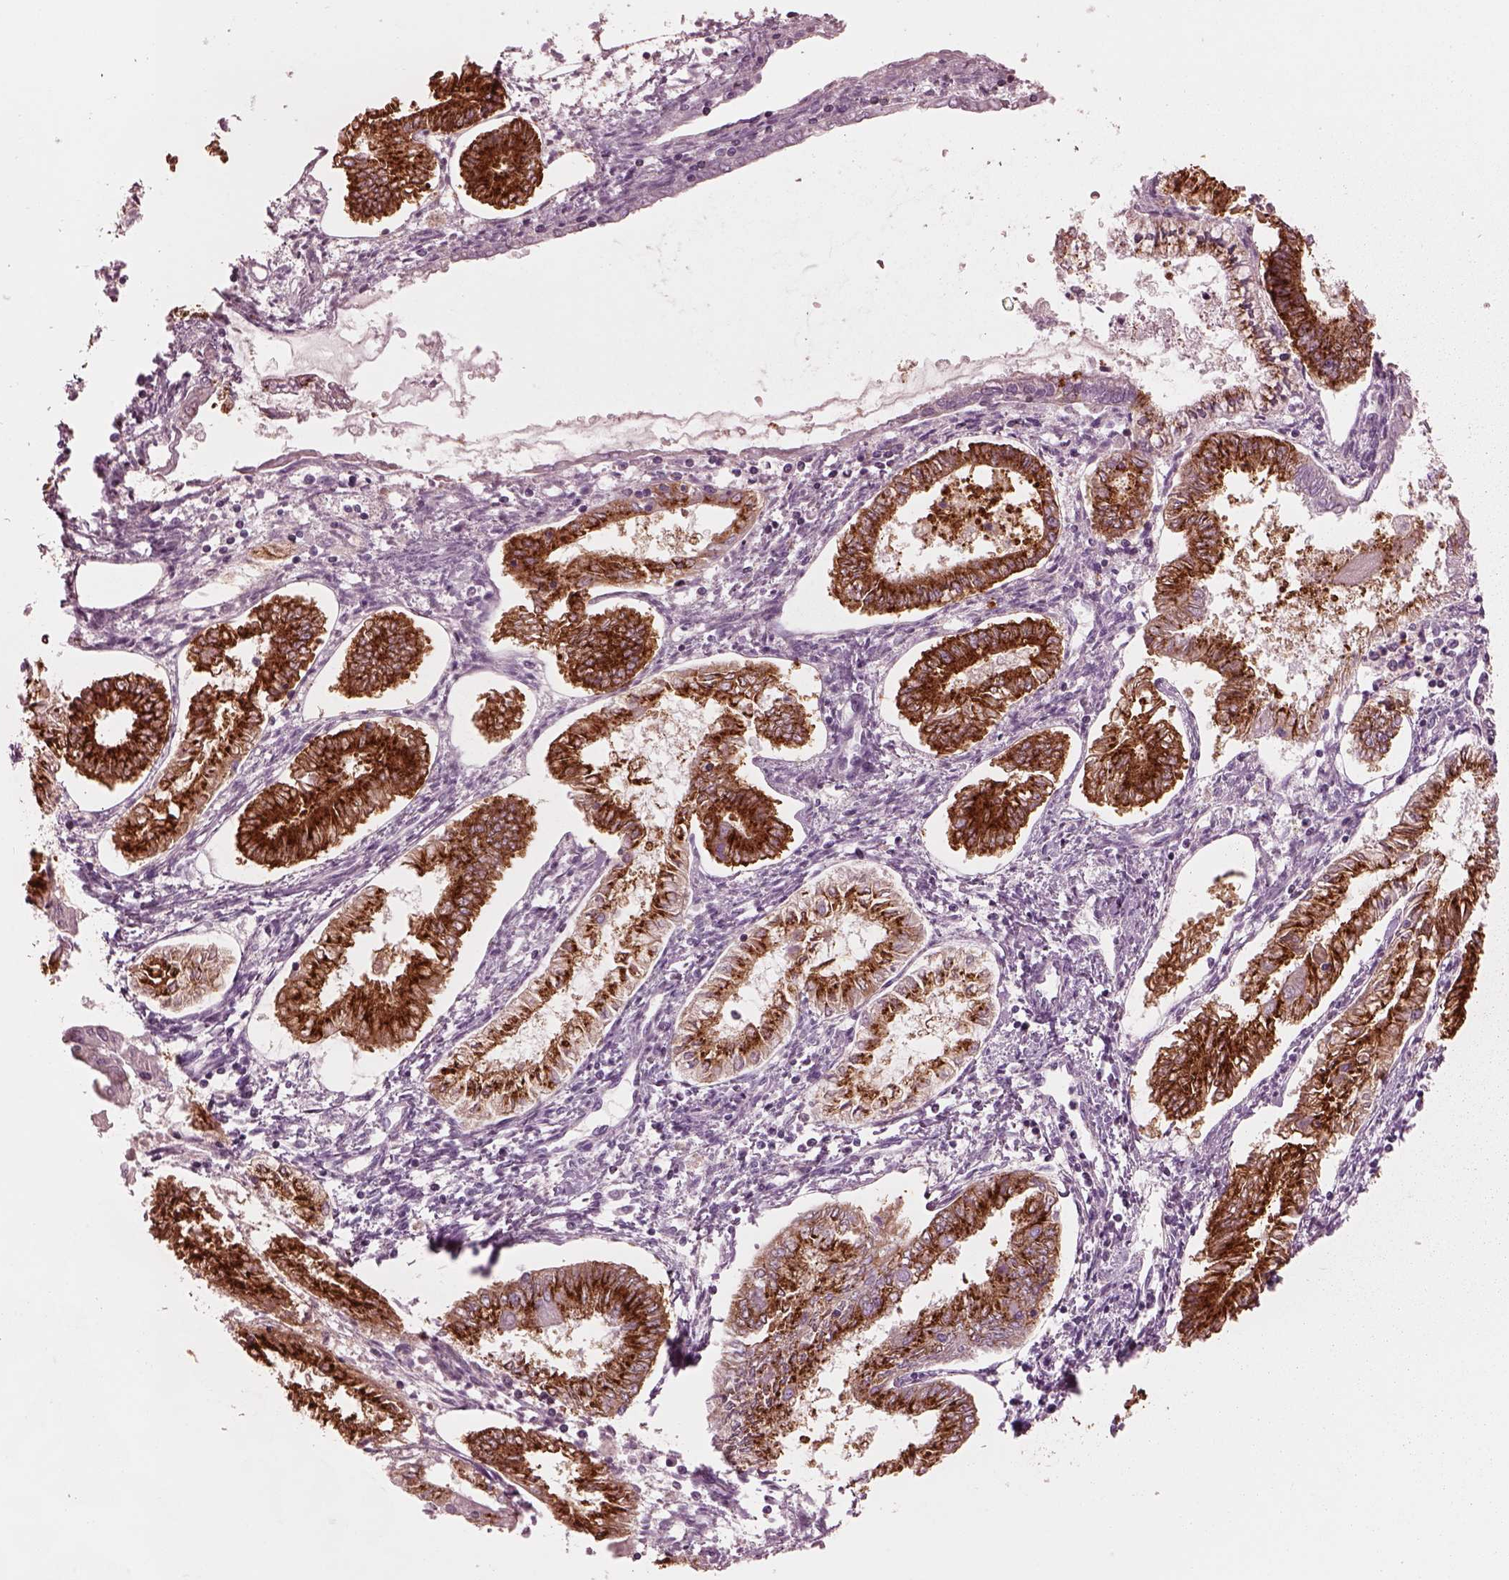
{"staining": {"intensity": "strong", "quantity": "25%-75%", "location": "cytoplasmic/membranous"}, "tissue": "endometrial cancer", "cell_type": "Tumor cells", "image_type": "cancer", "snomed": [{"axis": "morphology", "description": "Adenocarcinoma, NOS"}, {"axis": "topography", "description": "Endometrium"}], "caption": "A micrograph showing strong cytoplasmic/membranous positivity in about 25%-75% of tumor cells in endometrial adenocarcinoma, as visualized by brown immunohistochemical staining.", "gene": "ELAPOR1", "patient": {"sex": "female", "age": 68}}